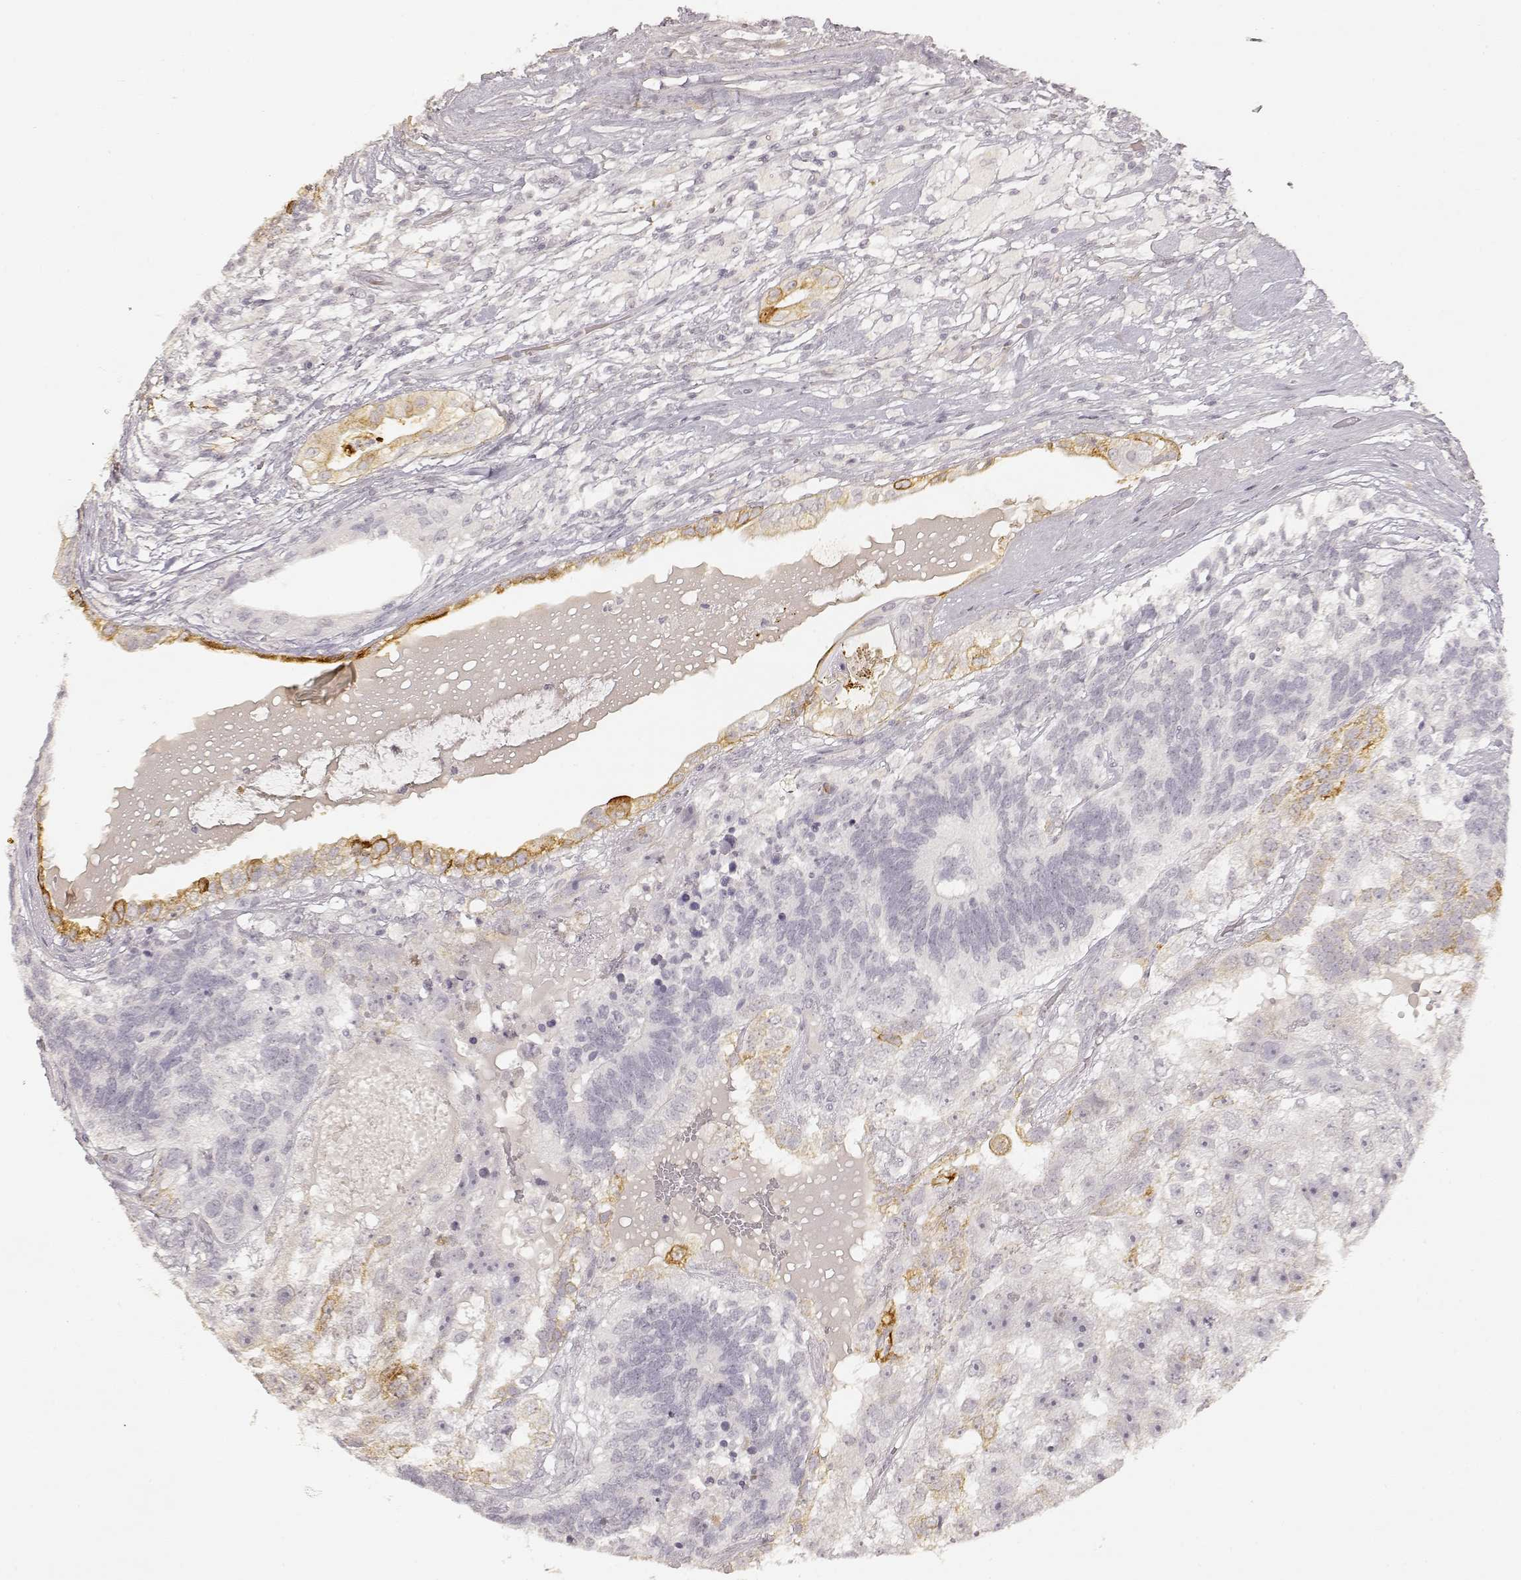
{"staining": {"intensity": "moderate", "quantity": "<25%", "location": "cytoplasmic/membranous"}, "tissue": "testis cancer", "cell_type": "Tumor cells", "image_type": "cancer", "snomed": [{"axis": "morphology", "description": "Seminoma, NOS"}, {"axis": "morphology", "description": "Carcinoma, Embryonal, NOS"}, {"axis": "topography", "description": "Testis"}], "caption": "Tumor cells display low levels of moderate cytoplasmic/membranous staining in approximately <25% of cells in human testis cancer (seminoma). Using DAB (brown) and hematoxylin (blue) stains, captured at high magnification using brightfield microscopy.", "gene": "LAMC2", "patient": {"sex": "male", "age": 41}}